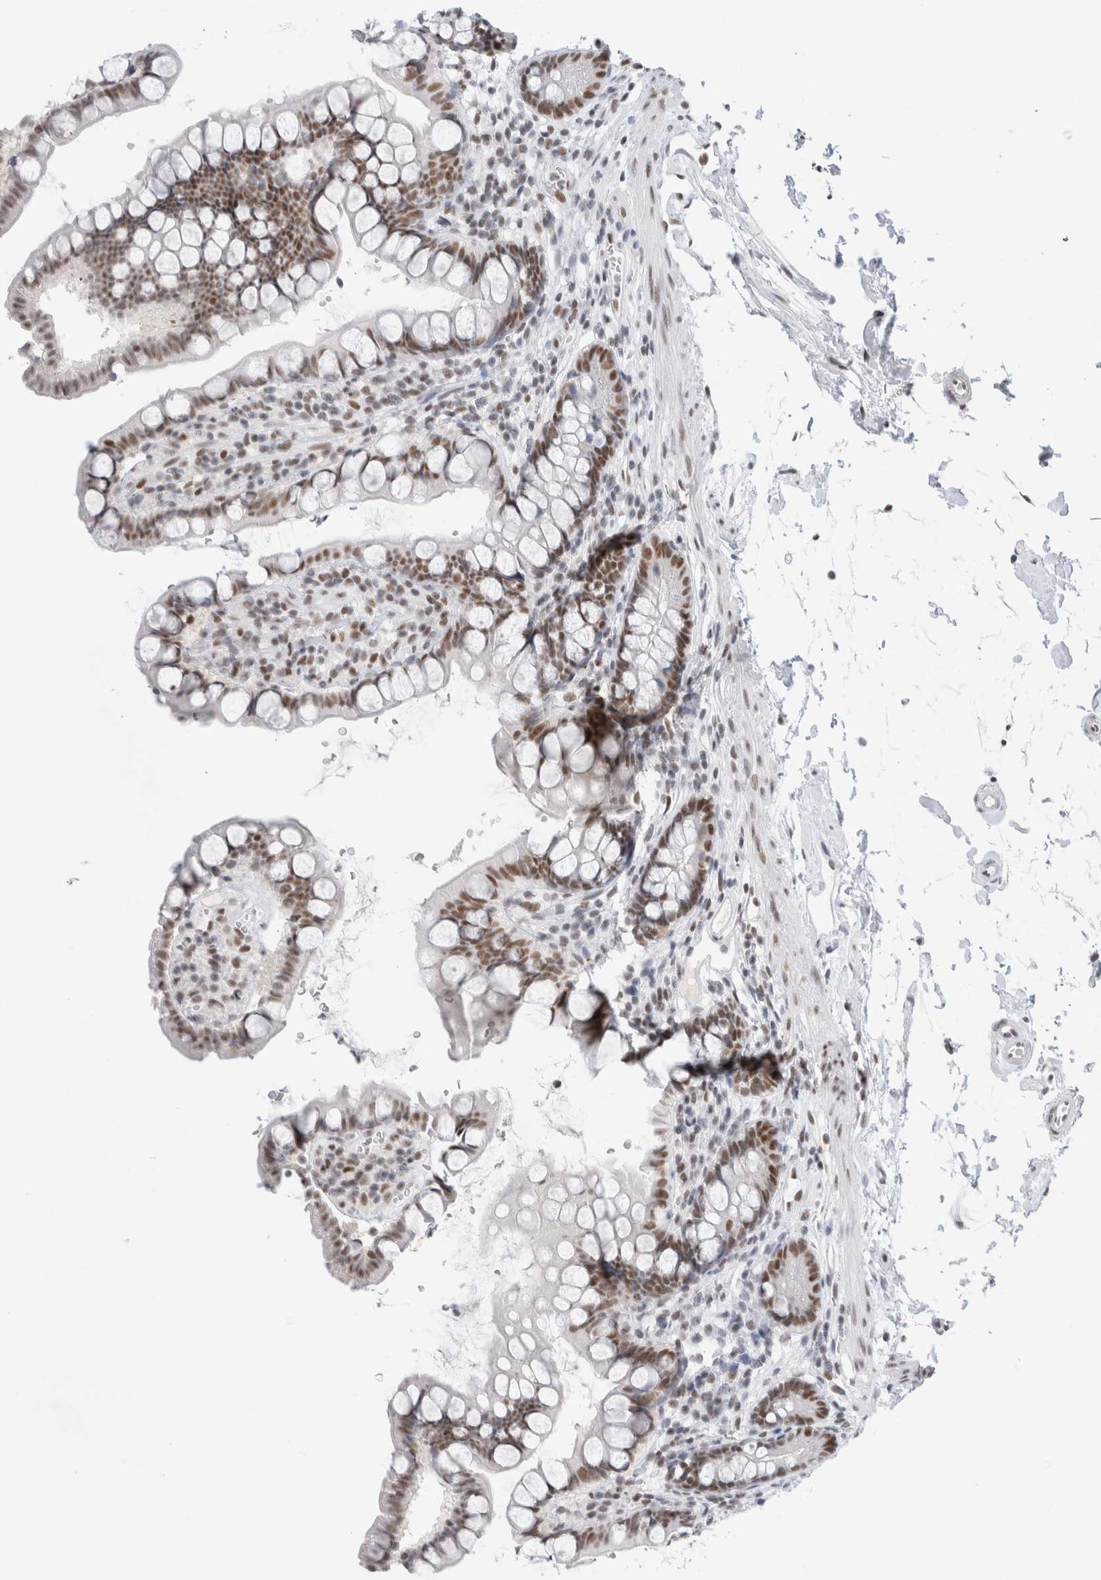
{"staining": {"intensity": "moderate", "quantity": ">75%", "location": "nuclear"}, "tissue": "small intestine", "cell_type": "Glandular cells", "image_type": "normal", "snomed": [{"axis": "morphology", "description": "Normal tissue, NOS"}, {"axis": "topography", "description": "Smooth muscle"}, {"axis": "topography", "description": "Small intestine"}], "caption": "Moderate nuclear expression is present in approximately >75% of glandular cells in benign small intestine. Nuclei are stained in blue.", "gene": "COPS7A", "patient": {"sex": "female", "age": 84}}